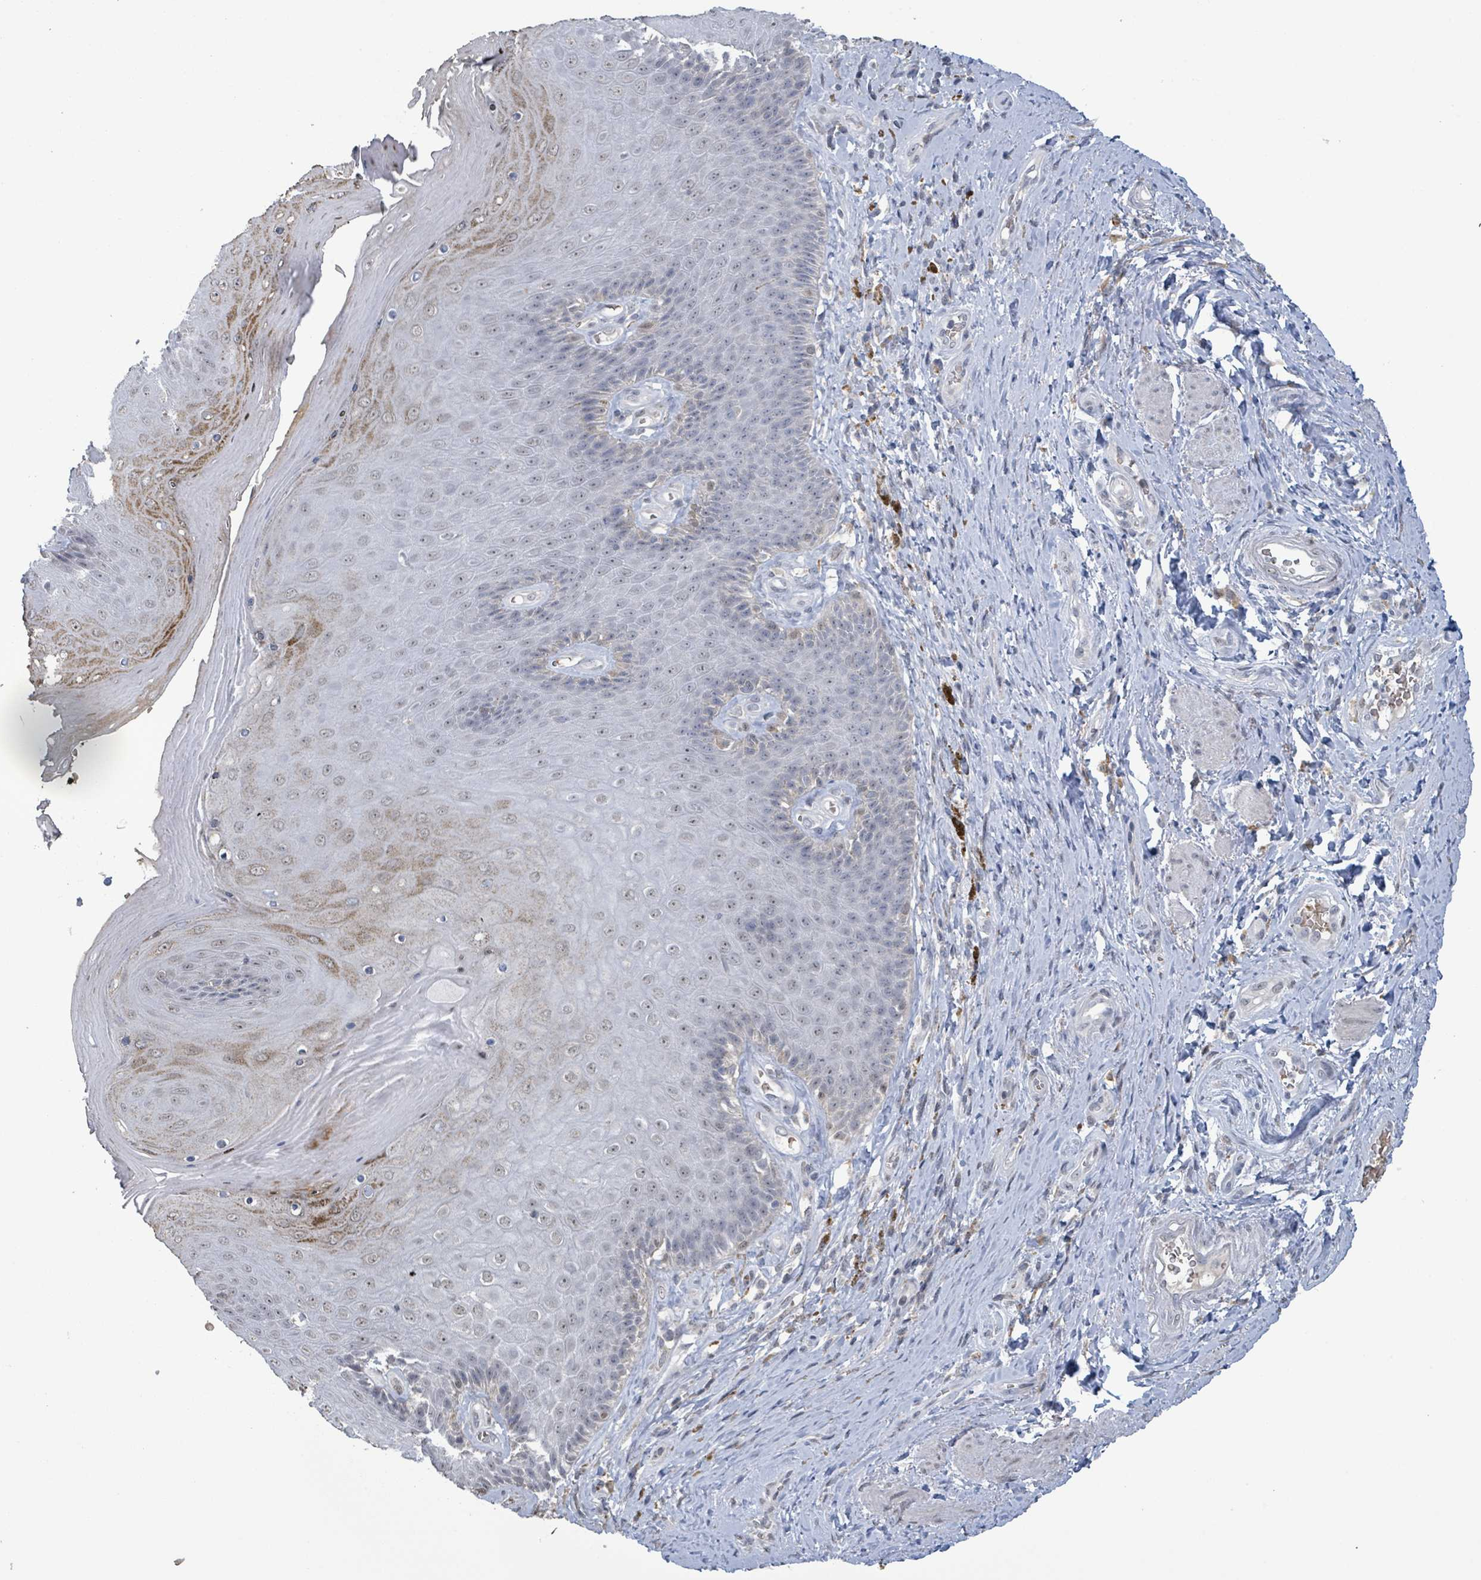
{"staining": {"intensity": "moderate", "quantity": "<25%", "location": "cytoplasmic/membranous"}, "tissue": "skin", "cell_type": "Epidermal cells", "image_type": "normal", "snomed": [{"axis": "morphology", "description": "Normal tissue, NOS"}, {"axis": "topography", "description": "Anal"}, {"axis": "topography", "description": "Peripheral nerve tissue"}], "caption": "A micrograph of human skin stained for a protein demonstrates moderate cytoplasmic/membranous brown staining in epidermal cells. The protein is shown in brown color, while the nuclei are stained blue.", "gene": "SEBOX", "patient": {"sex": "male", "age": 53}}